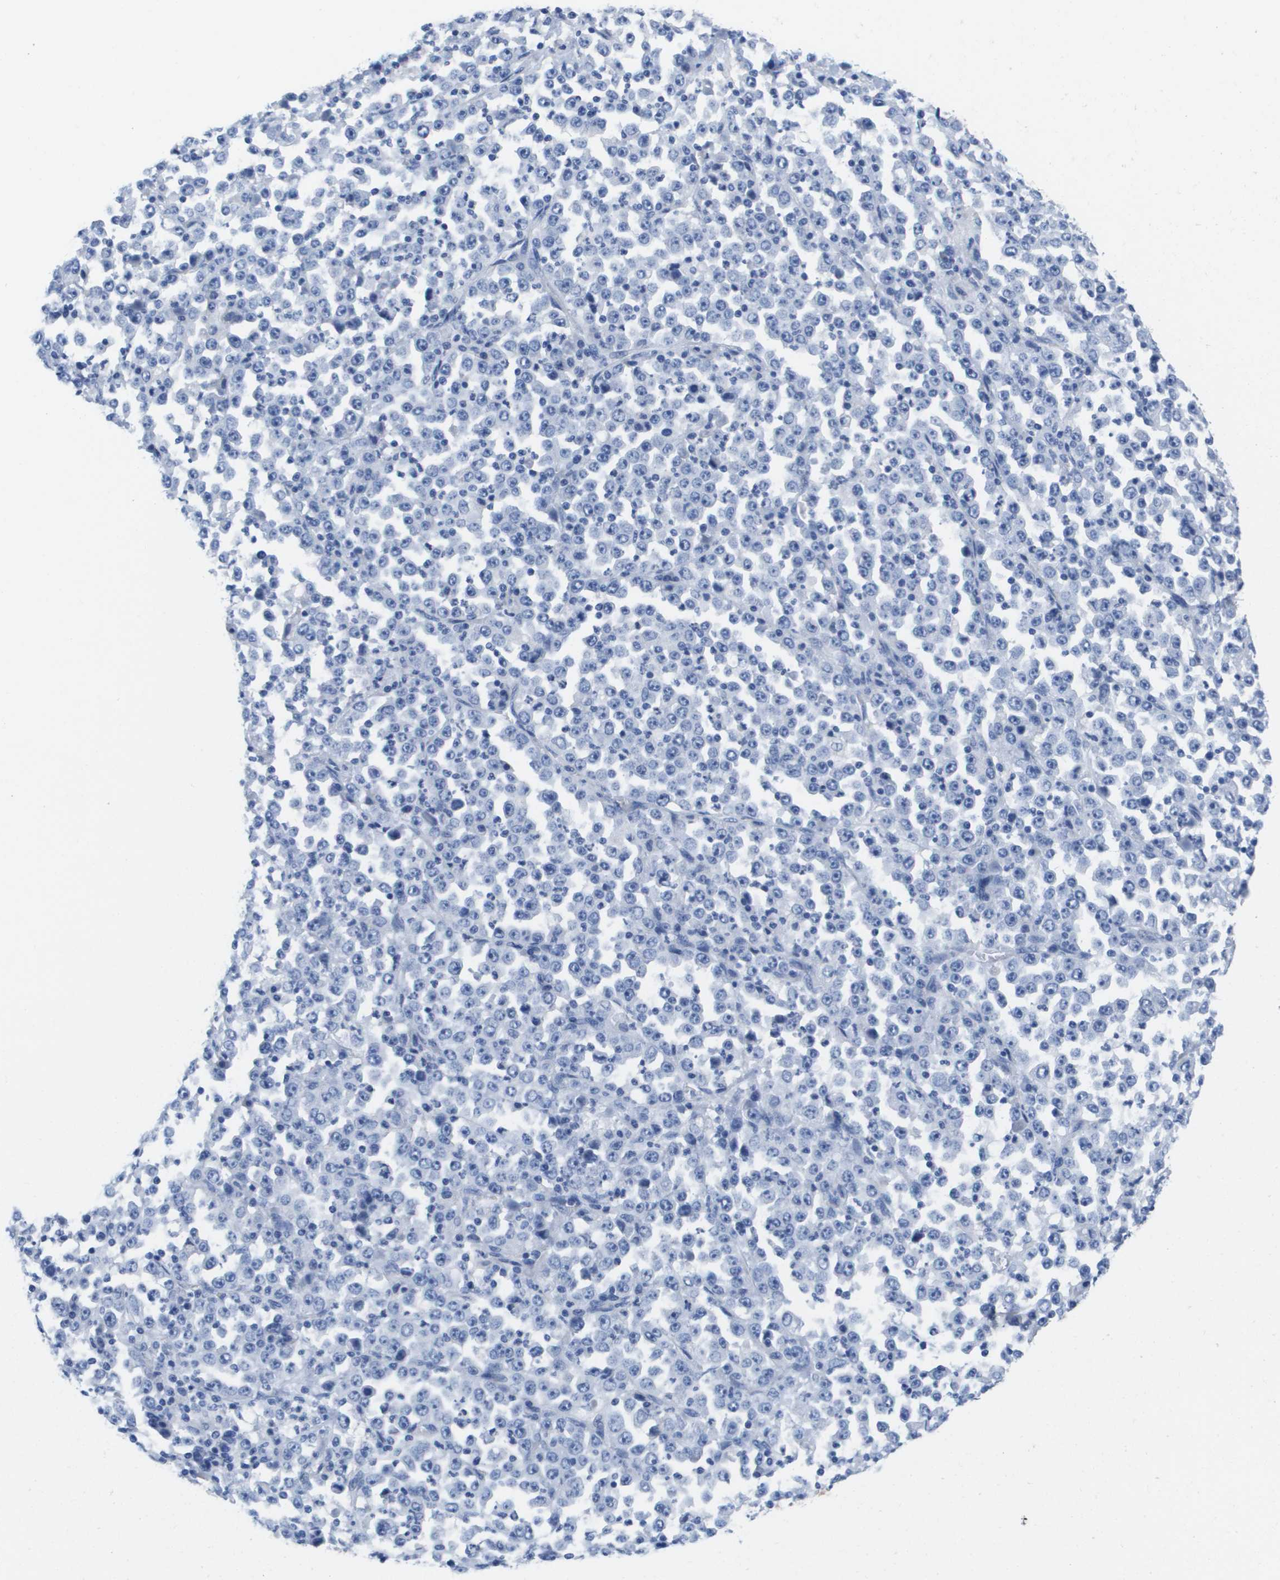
{"staining": {"intensity": "negative", "quantity": "none", "location": "none"}, "tissue": "stomach cancer", "cell_type": "Tumor cells", "image_type": "cancer", "snomed": [{"axis": "morphology", "description": "Normal tissue, NOS"}, {"axis": "morphology", "description": "Adenocarcinoma, NOS"}, {"axis": "topography", "description": "Stomach, upper"}, {"axis": "topography", "description": "Stomach"}], "caption": "Stomach cancer (adenocarcinoma) stained for a protein using immunohistochemistry (IHC) reveals no staining tumor cells.", "gene": "APOA1", "patient": {"sex": "male", "age": 59}}